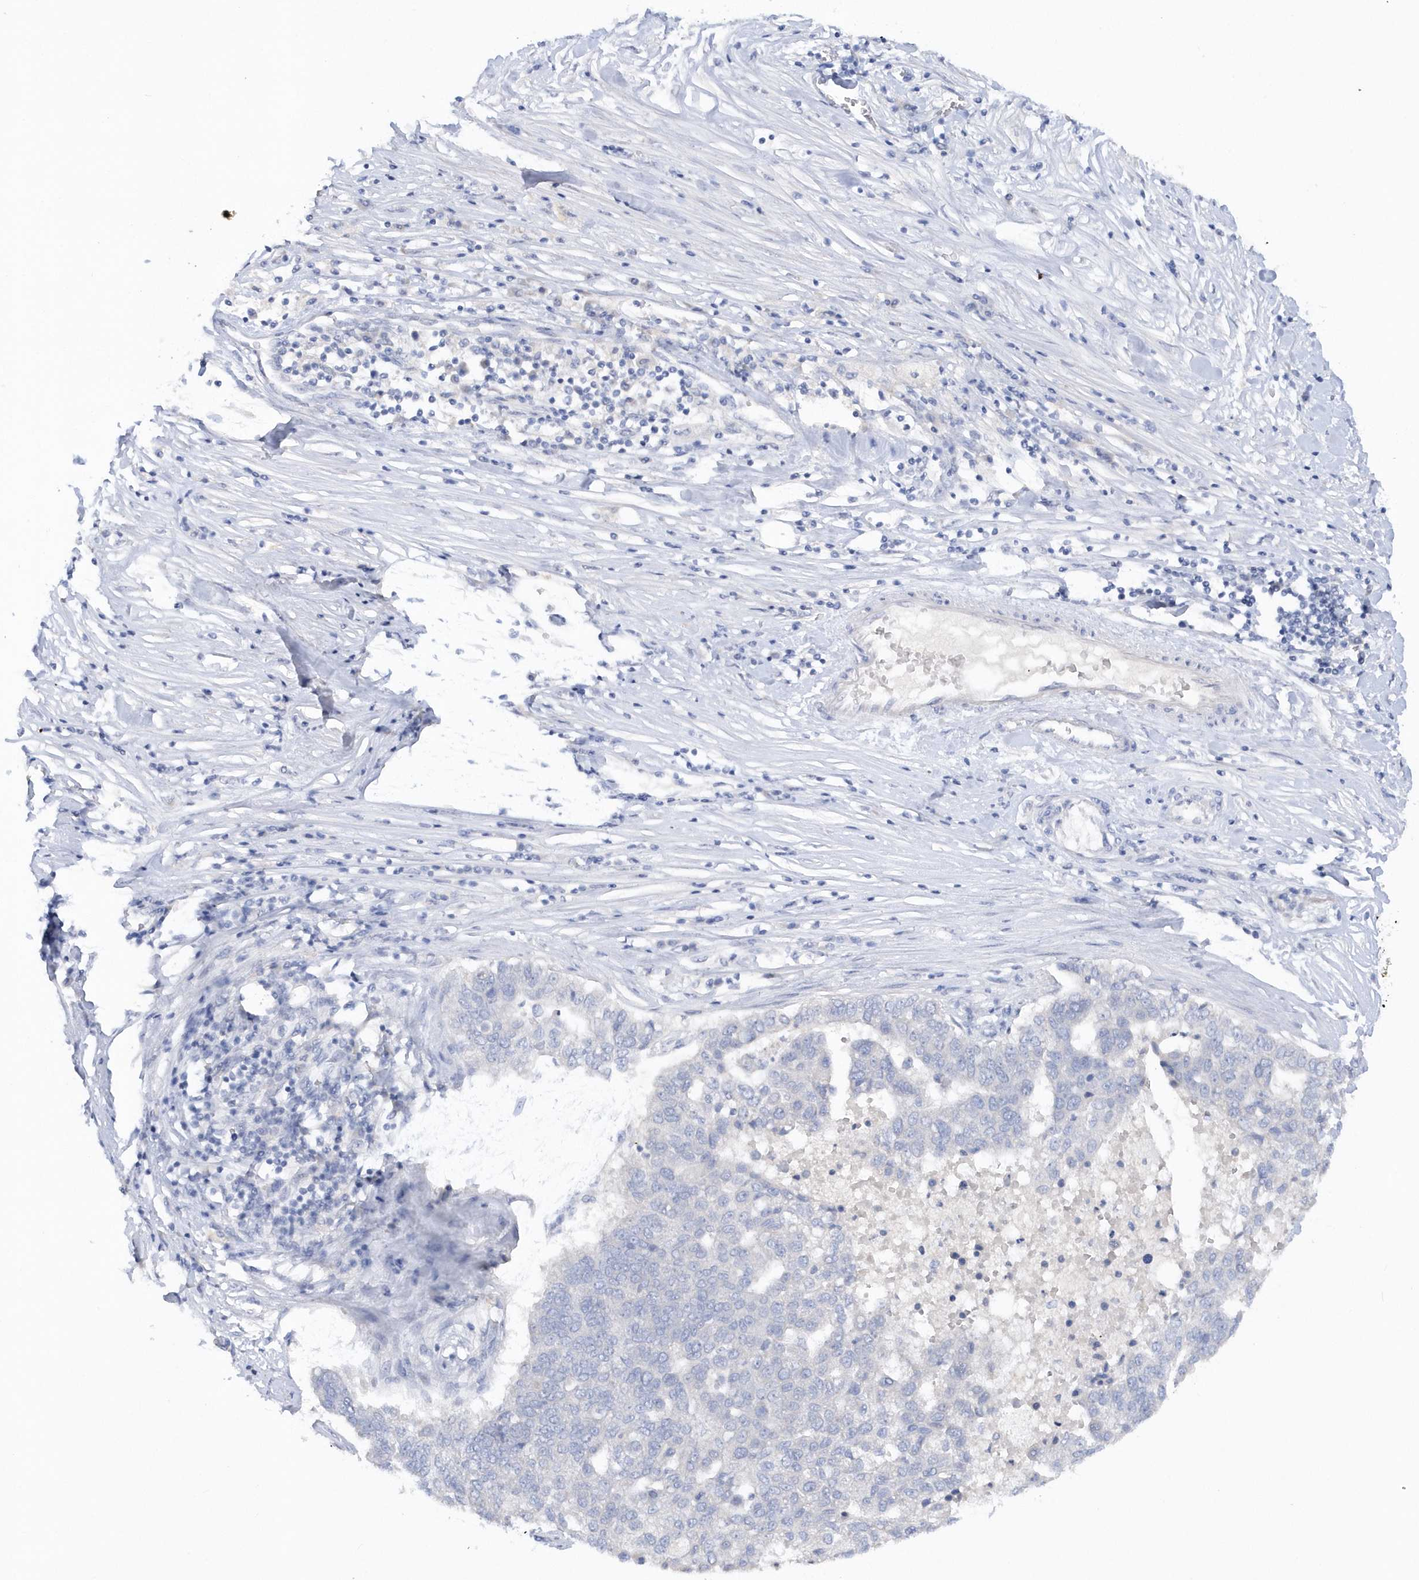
{"staining": {"intensity": "negative", "quantity": "none", "location": "none"}, "tissue": "pancreatic cancer", "cell_type": "Tumor cells", "image_type": "cancer", "snomed": [{"axis": "morphology", "description": "Adenocarcinoma, NOS"}, {"axis": "topography", "description": "Pancreas"}], "caption": "The micrograph shows no staining of tumor cells in pancreatic cancer (adenocarcinoma).", "gene": "RPE", "patient": {"sex": "female", "age": 61}}